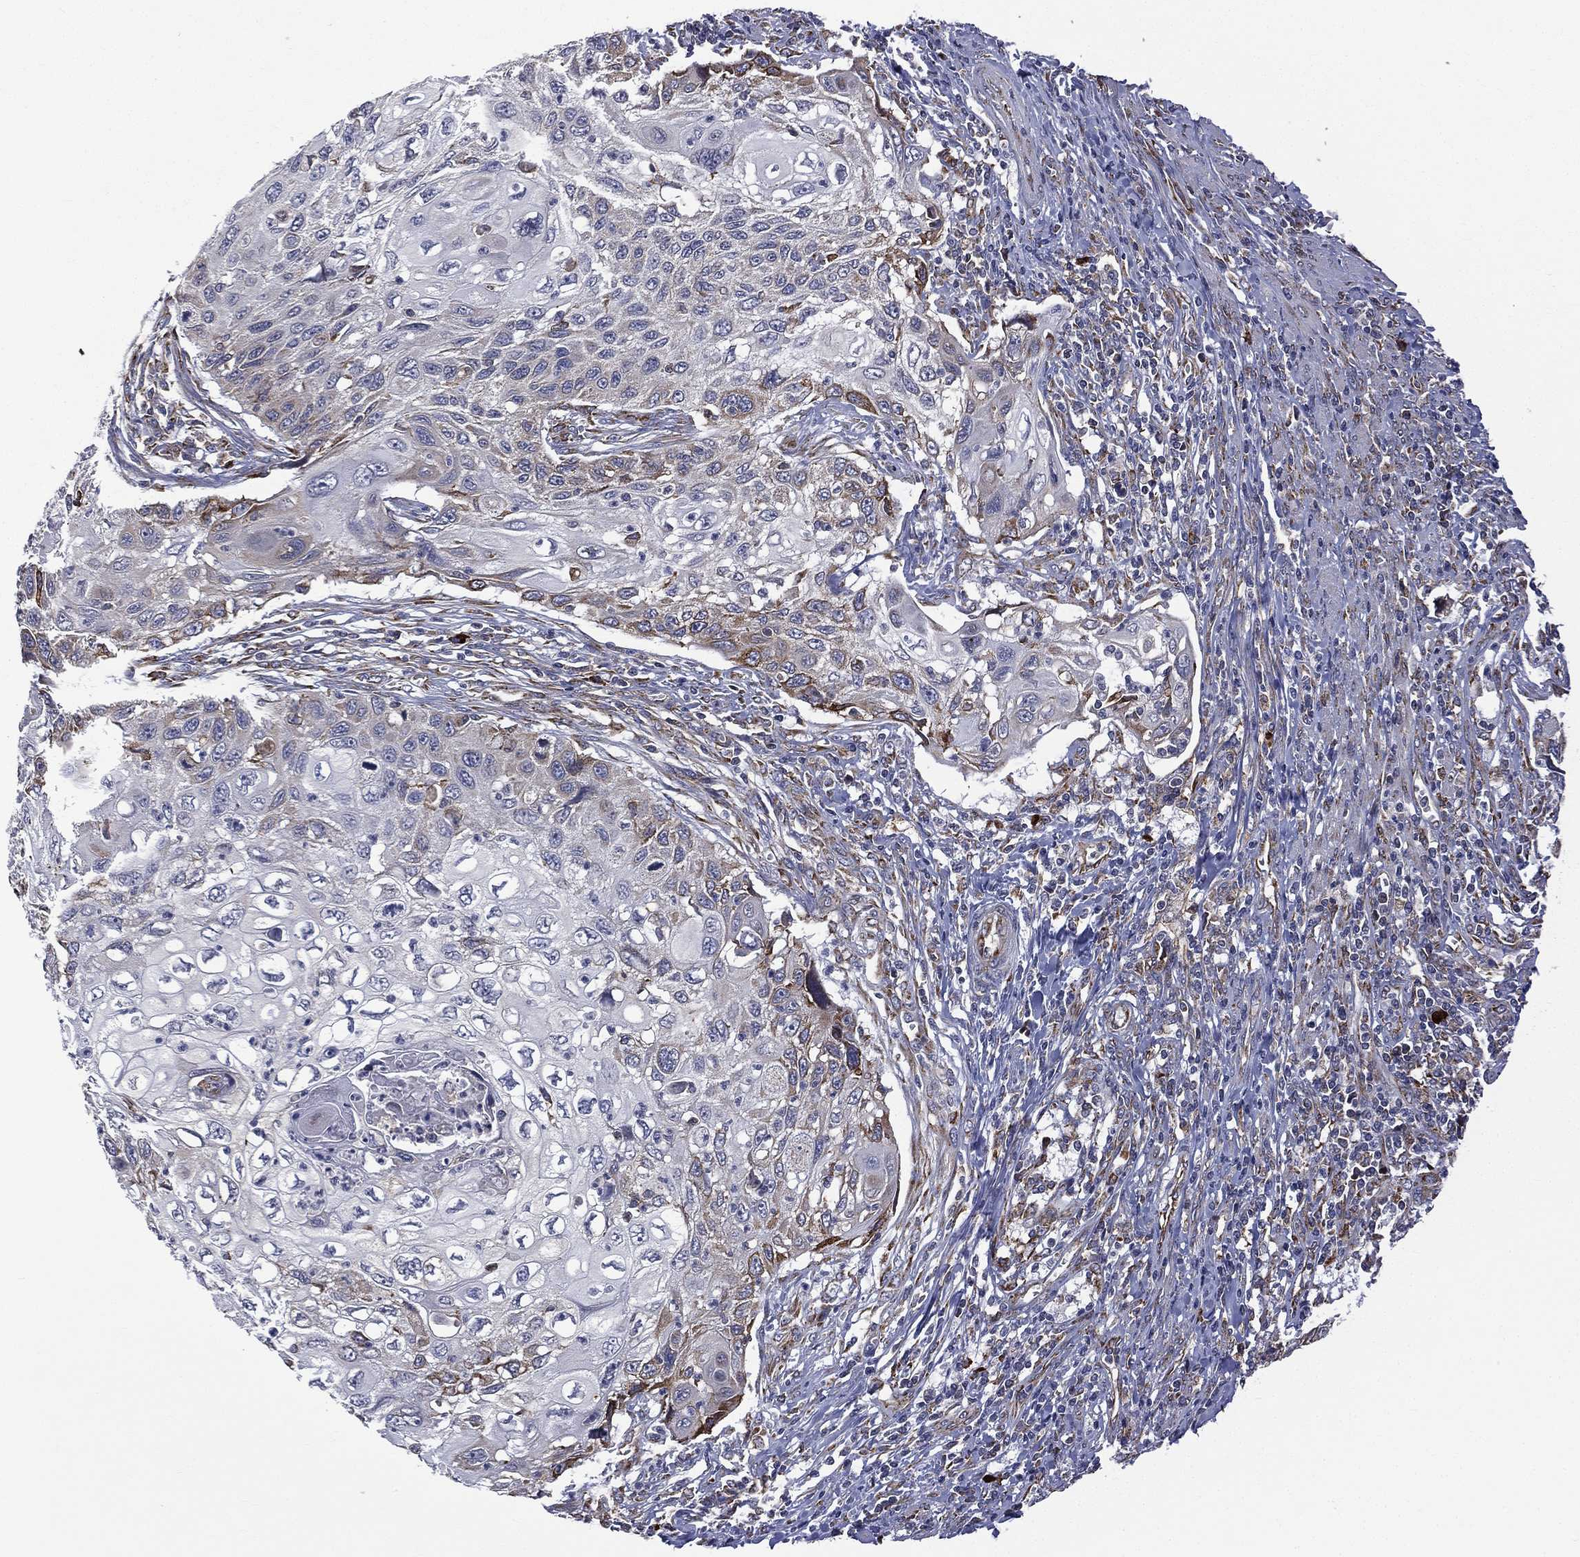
{"staining": {"intensity": "moderate", "quantity": "<25%", "location": "cytoplasmic/membranous"}, "tissue": "cervical cancer", "cell_type": "Tumor cells", "image_type": "cancer", "snomed": [{"axis": "morphology", "description": "Squamous cell carcinoma, NOS"}, {"axis": "topography", "description": "Cervix"}], "caption": "Immunohistochemistry (IHC) of human cervical cancer demonstrates low levels of moderate cytoplasmic/membranous staining in approximately <25% of tumor cells.", "gene": "C20orf96", "patient": {"sex": "female", "age": 70}}